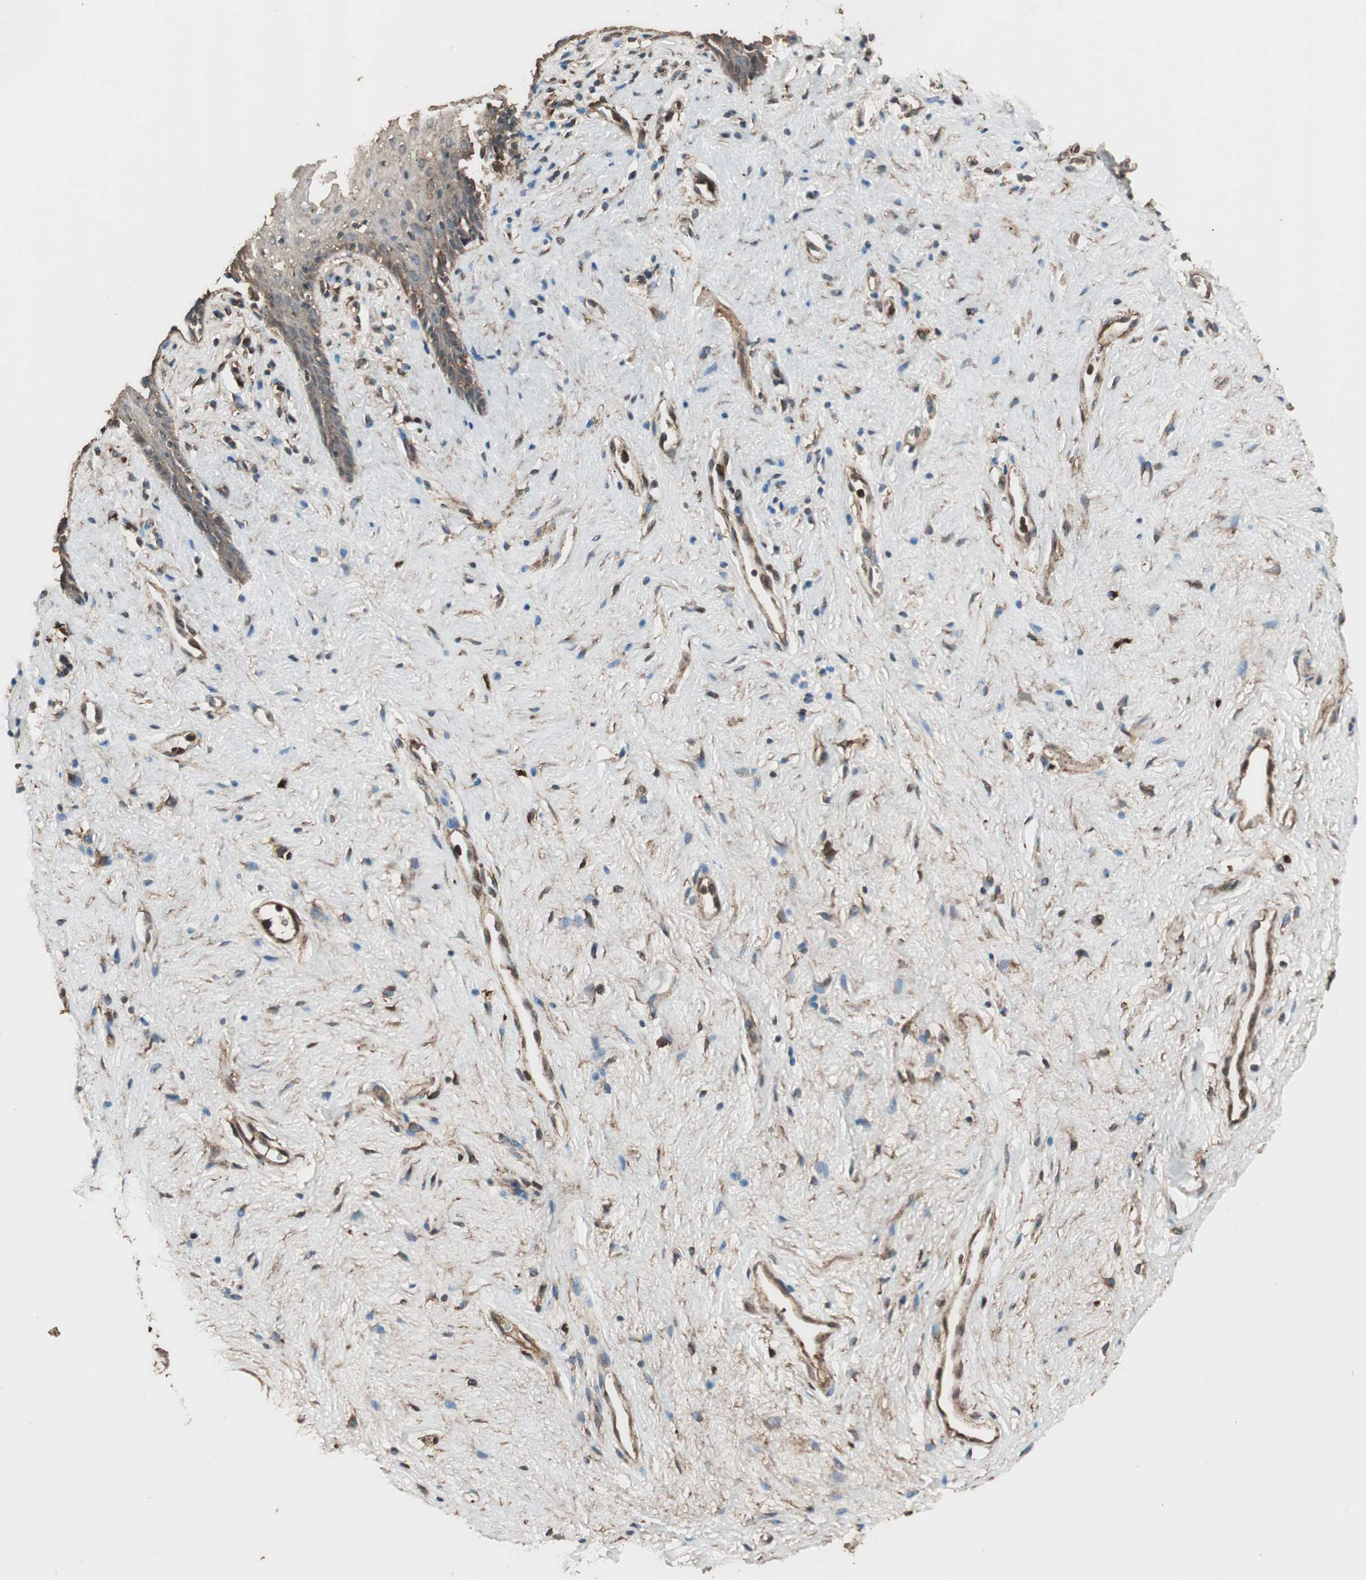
{"staining": {"intensity": "negative", "quantity": "none", "location": "none"}, "tissue": "vagina", "cell_type": "Squamous epithelial cells", "image_type": "normal", "snomed": [{"axis": "morphology", "description": "Normal tissue, NOS"}, {"axis": "topography", "description": "Vagina"}], "caption": "High power microscopy histopathology image of an immunohistochemistry photomicrograph of unremarkable vagina, revealing no significant expression in squamous epithelial cells.", "gene": "CCN4", "patient": {"sex": "female", "age": 44}}